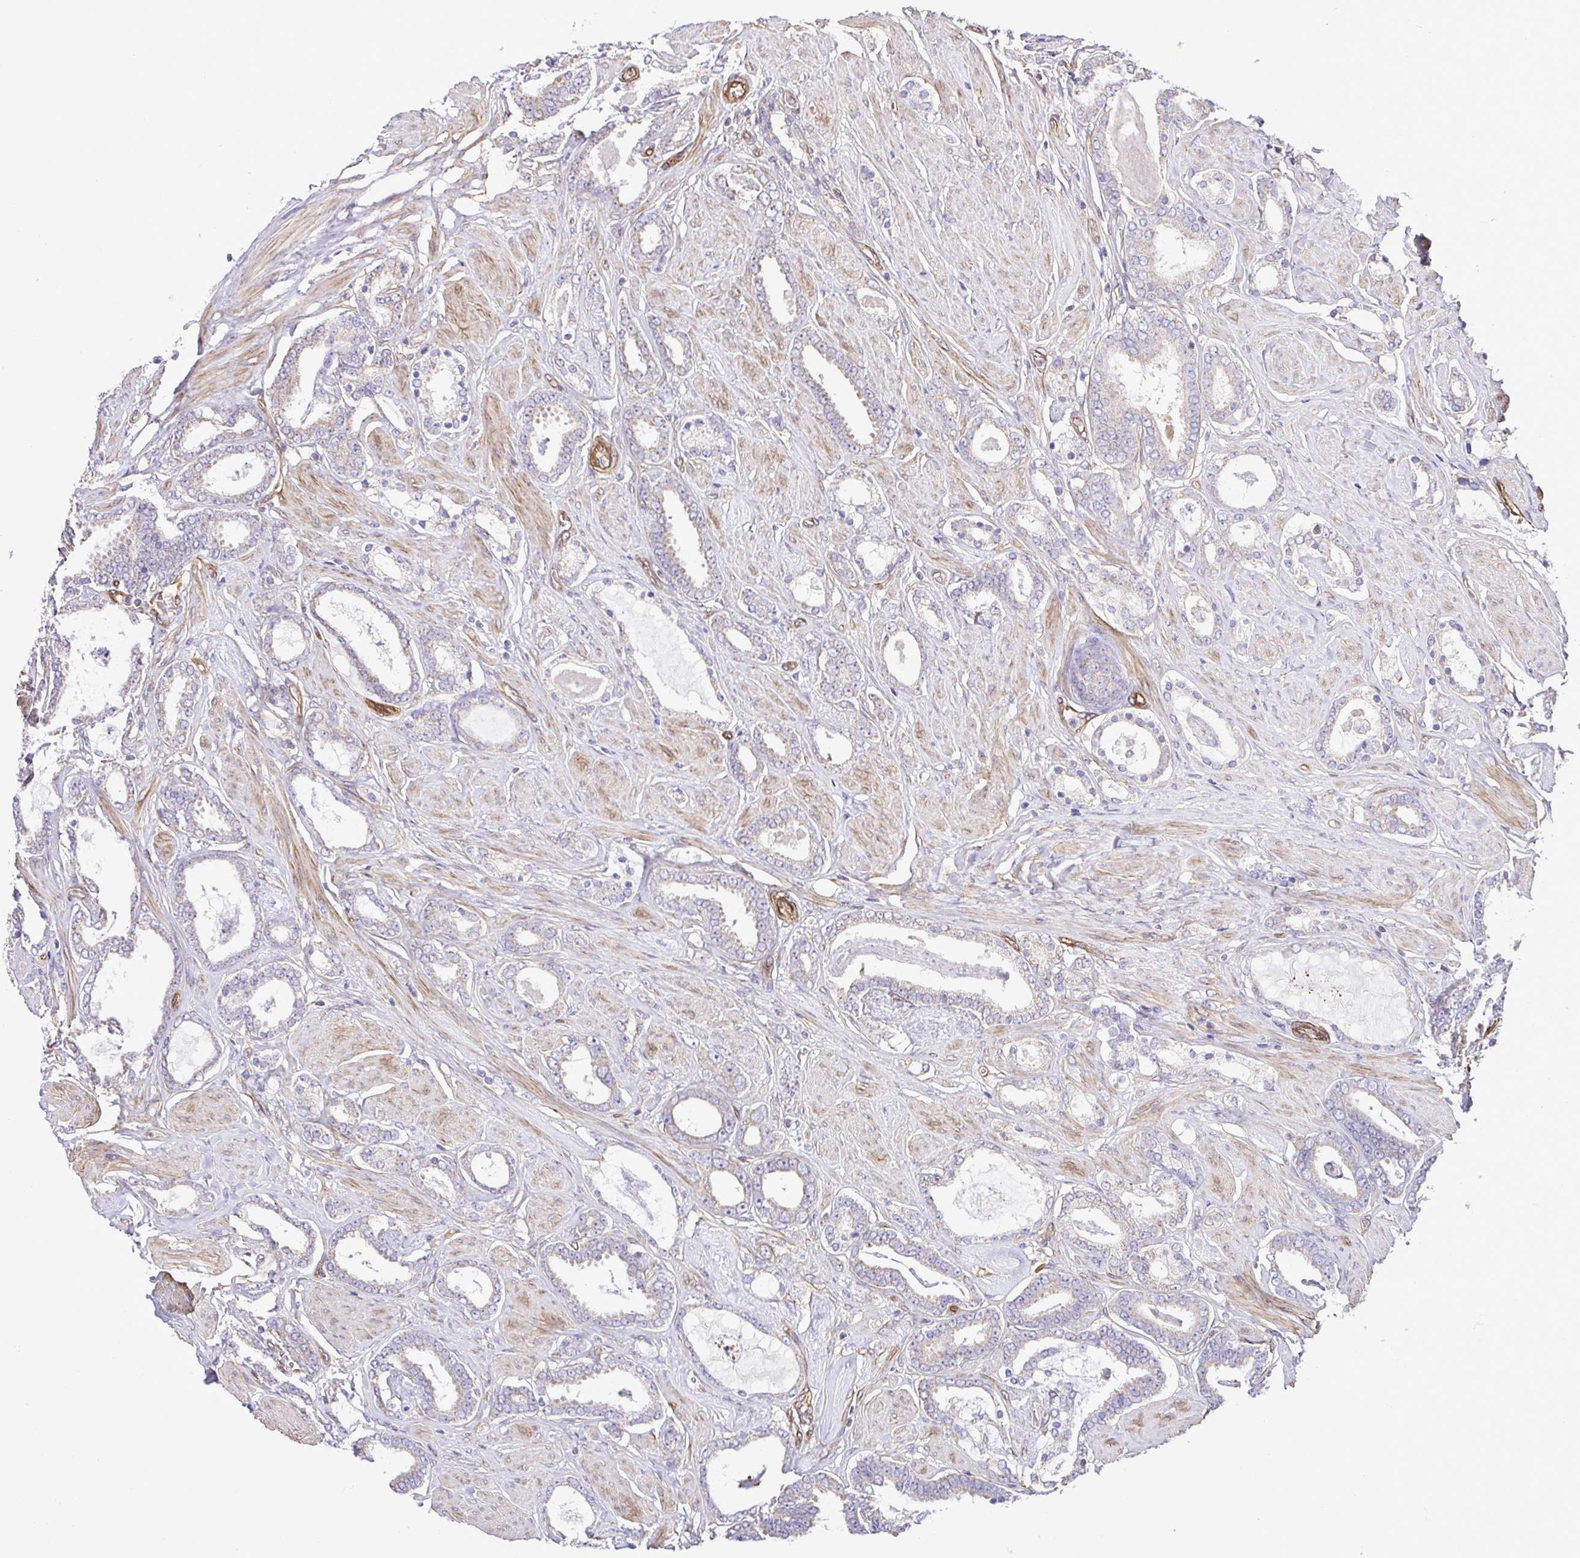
{"staining": {"intensity": "weak", "quantity": "<25%", "location": "cytoplasmic/membranous"}, "tissue": "prostate cancer", "cell_type": "Tumor cells", "image_type": "cancer", "snomed": [{"axis": "morphology", "description": "Adenocarcinoma, High grade"}, {"axis": "topography", "description": "Prostate"}], "caption": "Tumor cells are negative for brown protein staining in prostate adenocarcinoma (high-grade). The staining was performed using DAB (3,3'-diaminobenzidine) to visualize the protein expression in brown, while the nuclei were stained in blue with hematoxylin (Magnification: 20x).", "gene": "FLT1", "patient": {"sex": "male", "age": 63}}